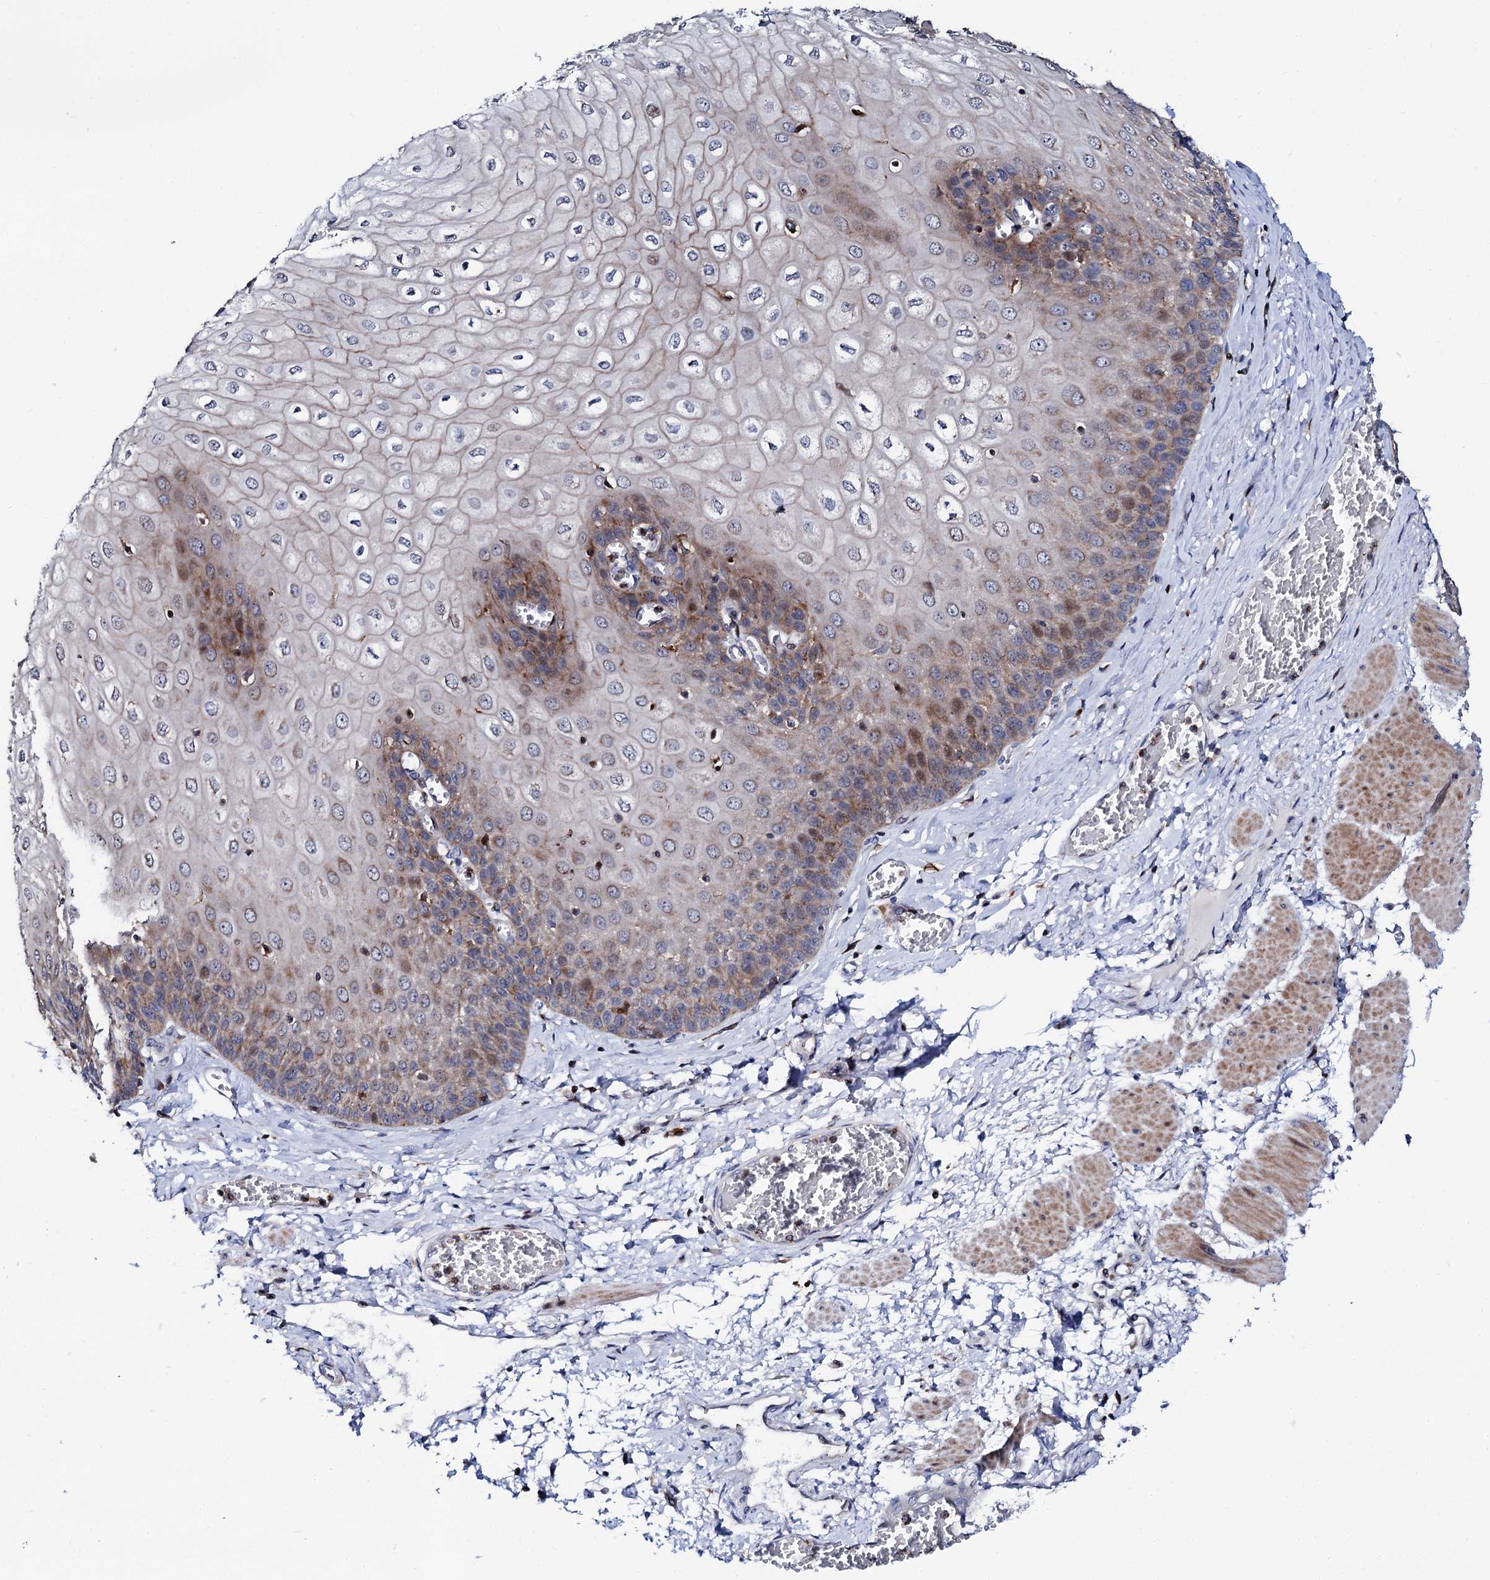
{"staining": {"intensity": "moderate", "quantity": "<25%", "location": "cytoplasmic/membranous,nuclear"}, "tissue": "esophagus", "cell_type": "Squamous epithelial cells", "image_type": "normal", "snomed": [{"axis": "morphology", "description": "Normal tissue, NOS"}, {"axis": "topography", "description": "Esophagus"}], "caption": "Immunohistochemistry (IHC) photomicrograph of unremarkable esophagus: human esophagus stained using immunohistochemistry exhibits low levels of moderate protein expression localized specifically in the cytoplasmic/membranous,nuclear of squamous epithelial cells, appearing as a cytoplasmic/membranous,nuclear brown color.", "gene": "TCIRG1", "patient": {"sex": "male", "age": 60}}